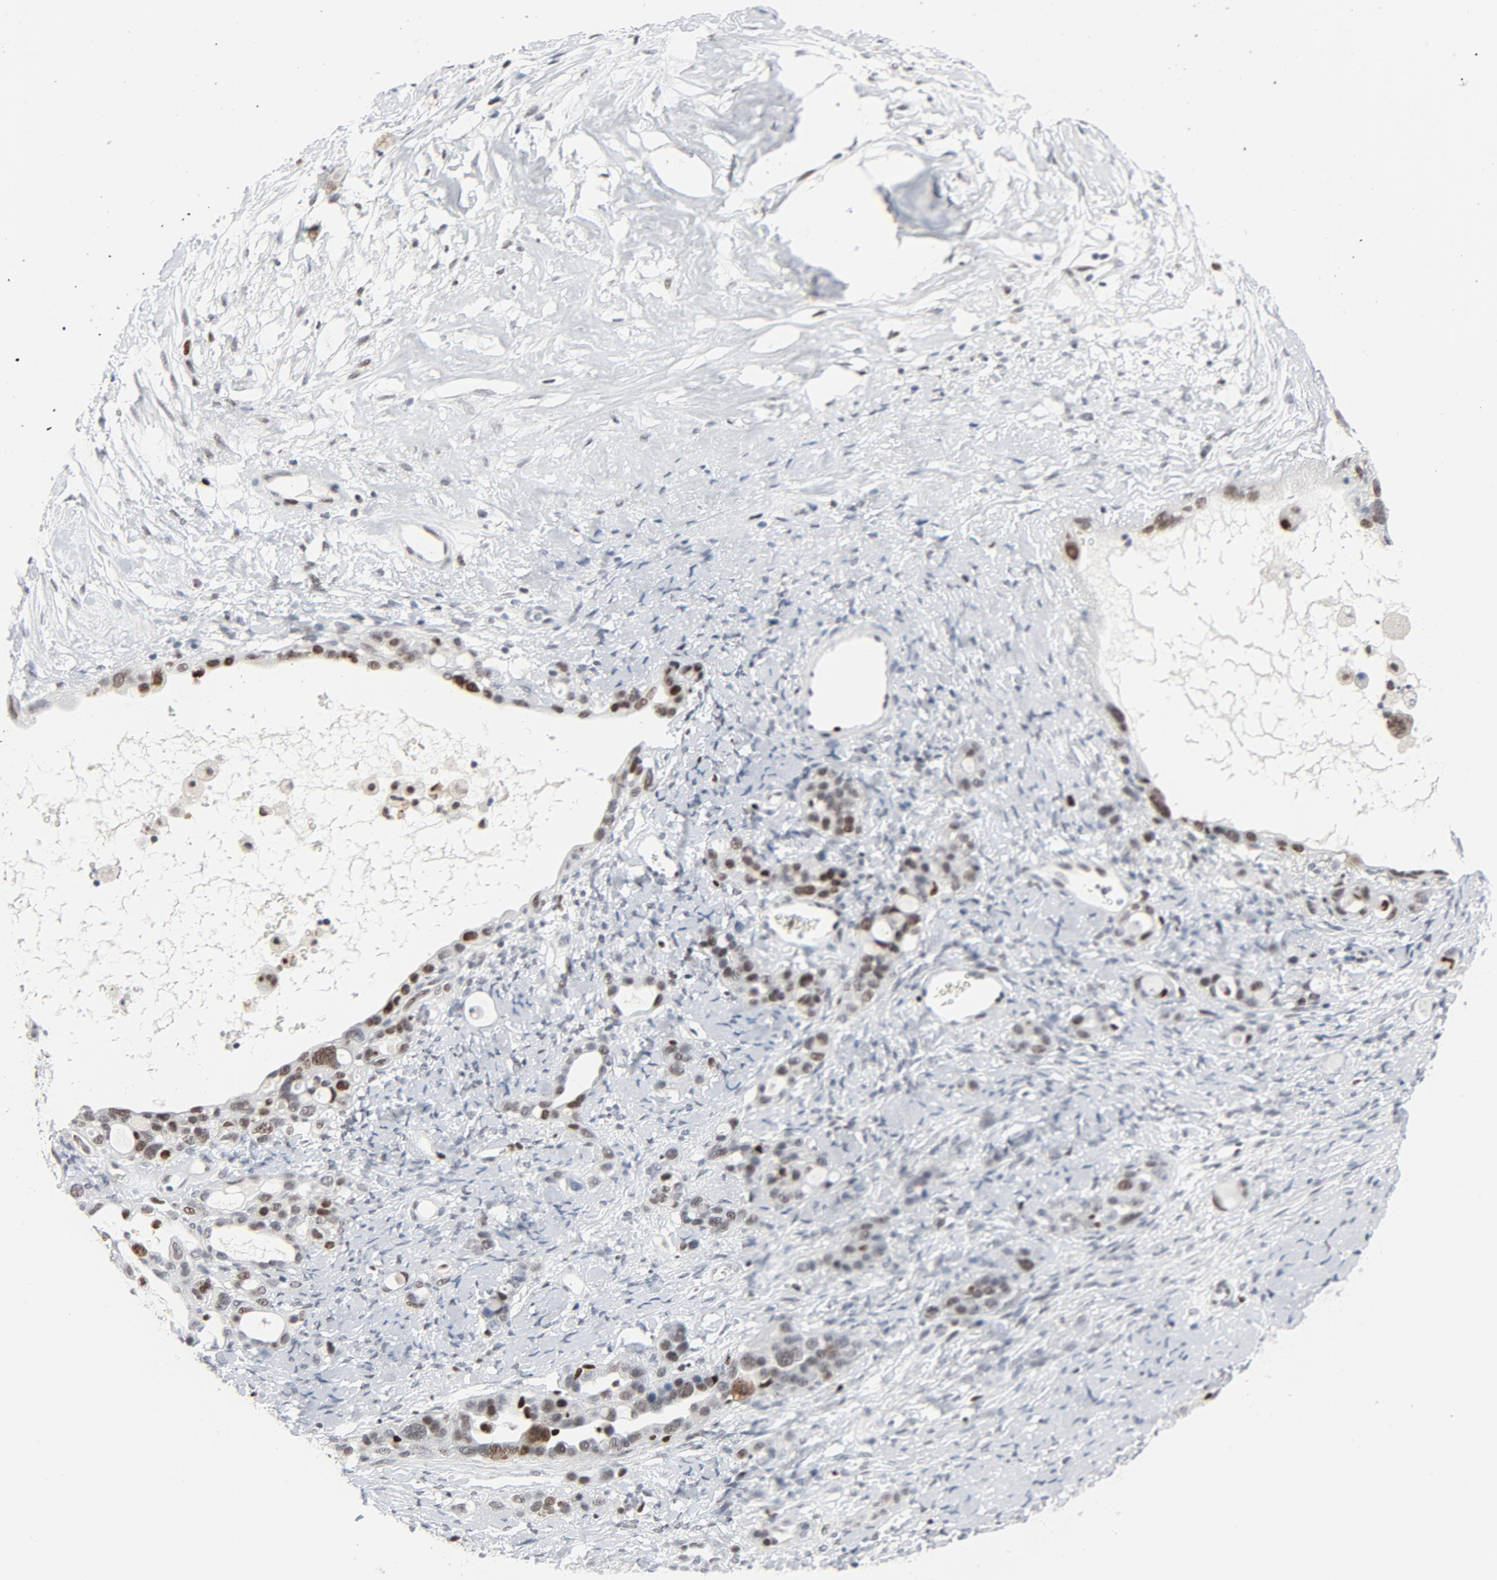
{"staining": {"intensity": "moderate", "quantity": ">75%", "location": "nuclear"}, "tissue": "ovarian cancer", "cell_type": "Tumor cells", "image_type": "cancer", "snomed": [{"axis": "morphology", "description": "Cystadenocarcinoma, serous, NOS"}, {"axis": "topography", "description": "Ovary"}], "caption": "Tumor cells demonstrate medium levels of moderate nuclear expression in about >75% of cells in human ovarian serous cystadenocarcinoma. The staining was performed using DAB (3,3'-diaminobenzidine) to visualize the protein expression in brown, while the nuclei were stained in blue with hematoxylin (Magnification: 20x).", "gene": "POLD1", "patient": {"sex": "female", "age": 66}}